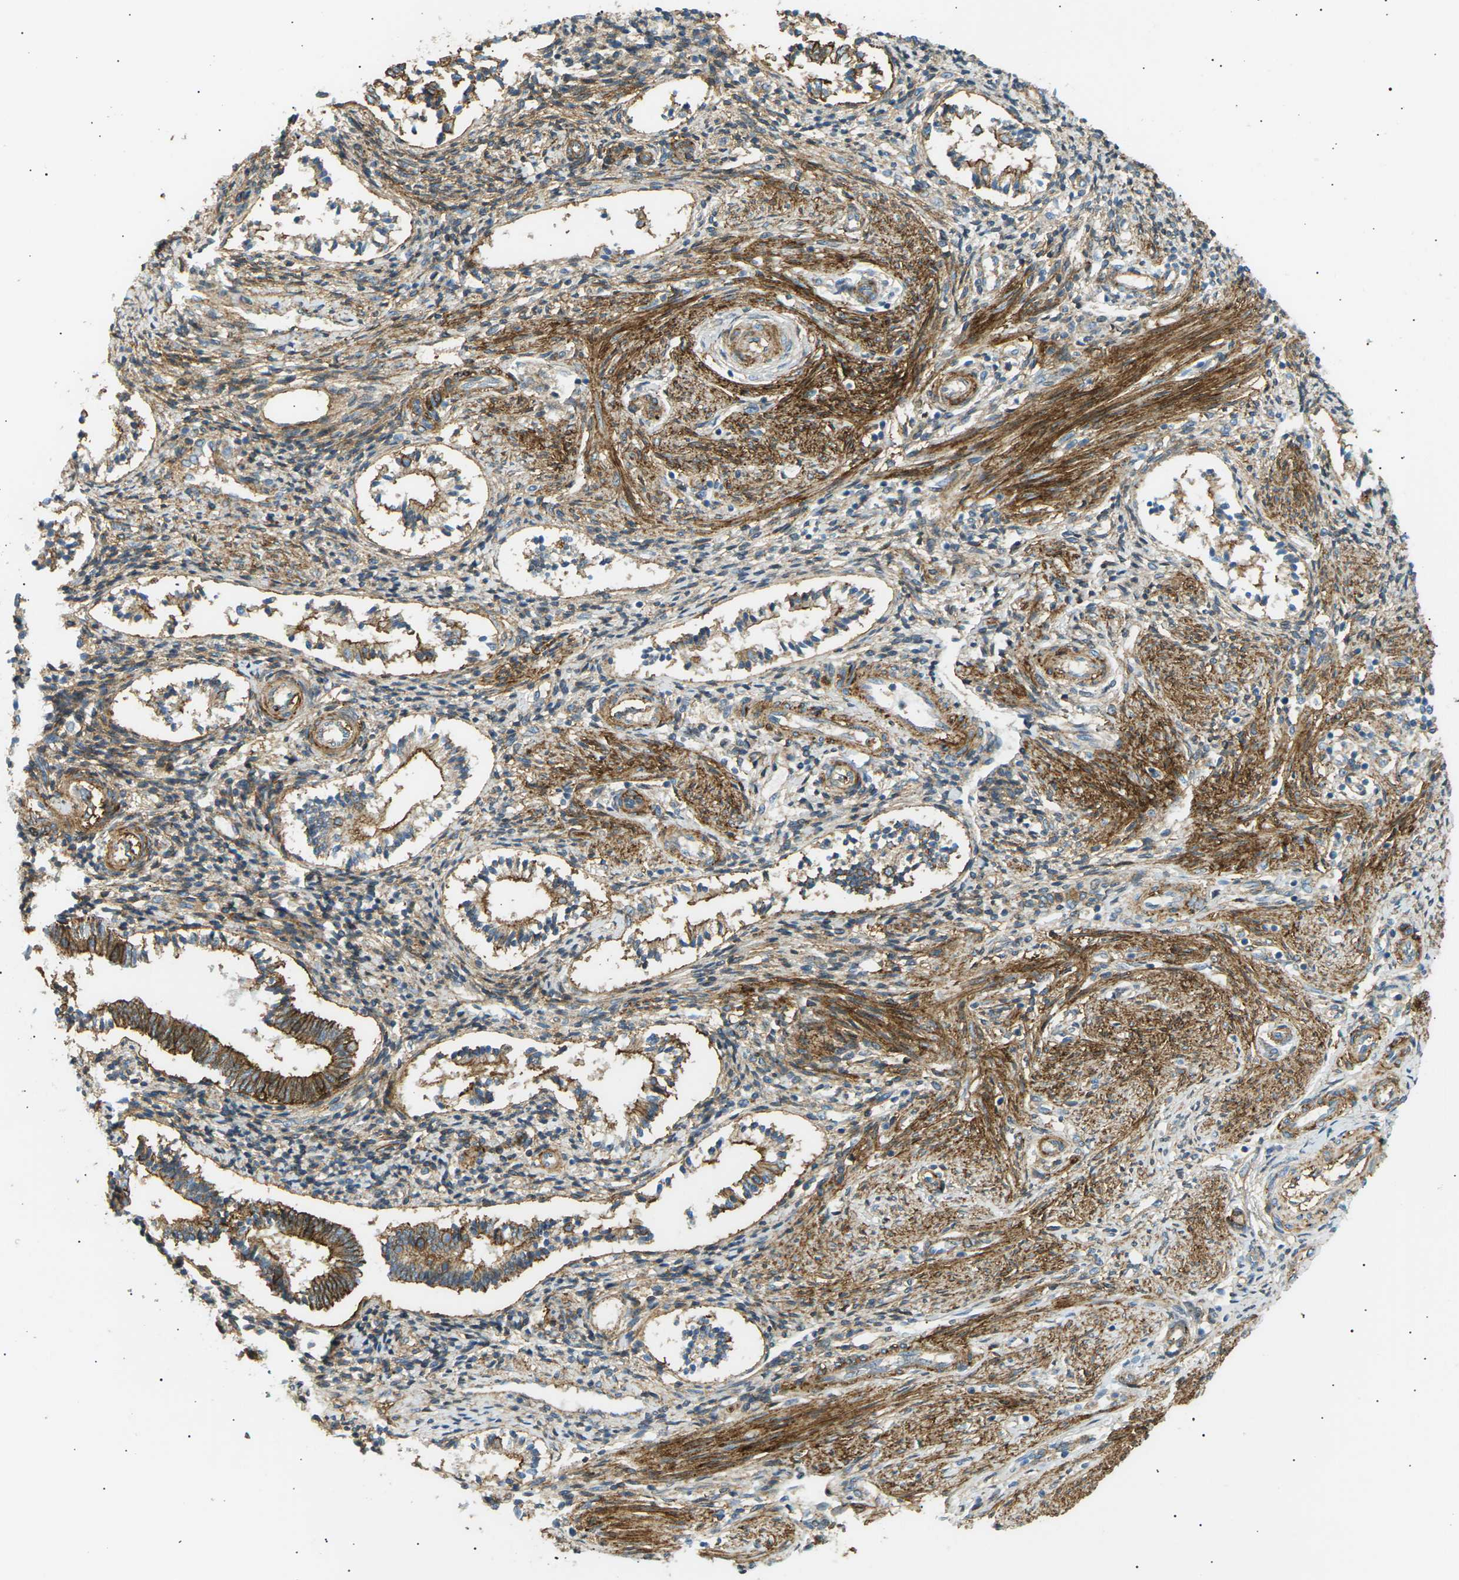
{"staining": {"intensity": "moderate", "quantity": "25%-75%", "location": "cytoplasmic/membranous"}, "tissue": "endometrium", "cell_type": "Cells in endometrial stroma", "image_type": "normal", "snomed": [{"axis": "morphology", "description": "Normal tissue, NOS"}, {"axis": "topography", "description": "Endometrium"}], "caption": "Immunohistochemistry staining of benign endometrium, which shows medium levels of moderate cytoplasmic/membranous expression in approximately 25%-75% of cells in endometrial stroma indicating moderate cytoplasmic/membranous protein expression. The staining was performed using DAB (3,3'-diaminobenzidine) (brown) for protein detection and nuclei were counterstained in hematoxylin (blue).", "gene": "ATP2B4", "patient": {"sex": "female", "age": 42}}